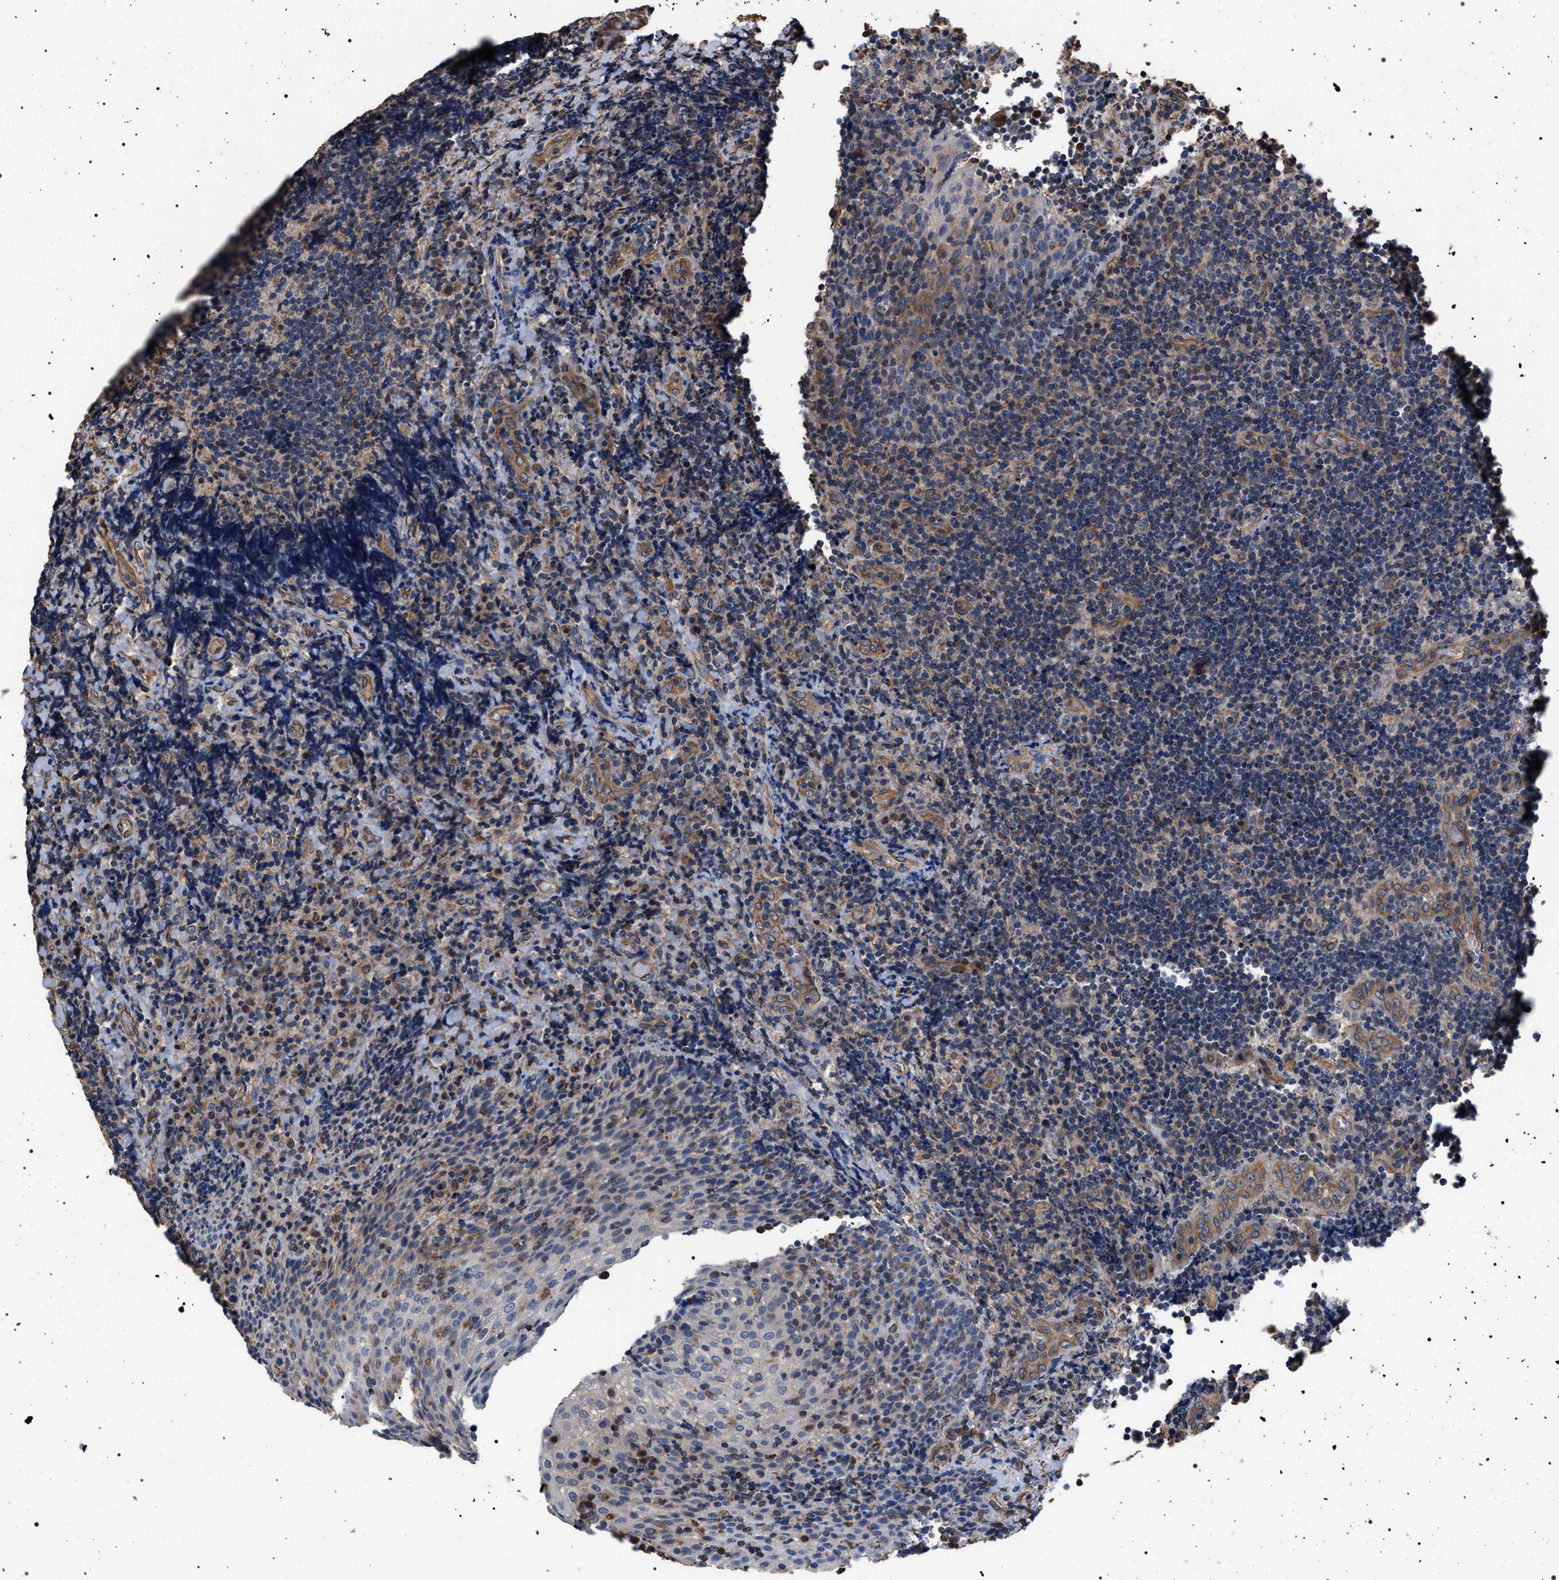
{"staining": {"intensity": "weak", "quantity": "<25%", "location": "cytoplasmic/membranous"}, "tissue": "lymphoma", "cell_type": "Tumor cells", "image_type": "cancer", "snomed": [{"axis": "morphology", "description": "Malignant lymphoma, non-Hodgkin's type, High grade"}, {"axis": "topography", "description": "Tonsil"}], "caption": "Immunohistochemistry micrograph of neoplastic tissue: lymphoma stained with DAB exhibits no significant protein positivity in tumor cells.", "gene": "TSPAN33", "patient": {"sex": "female", "age": 36}}